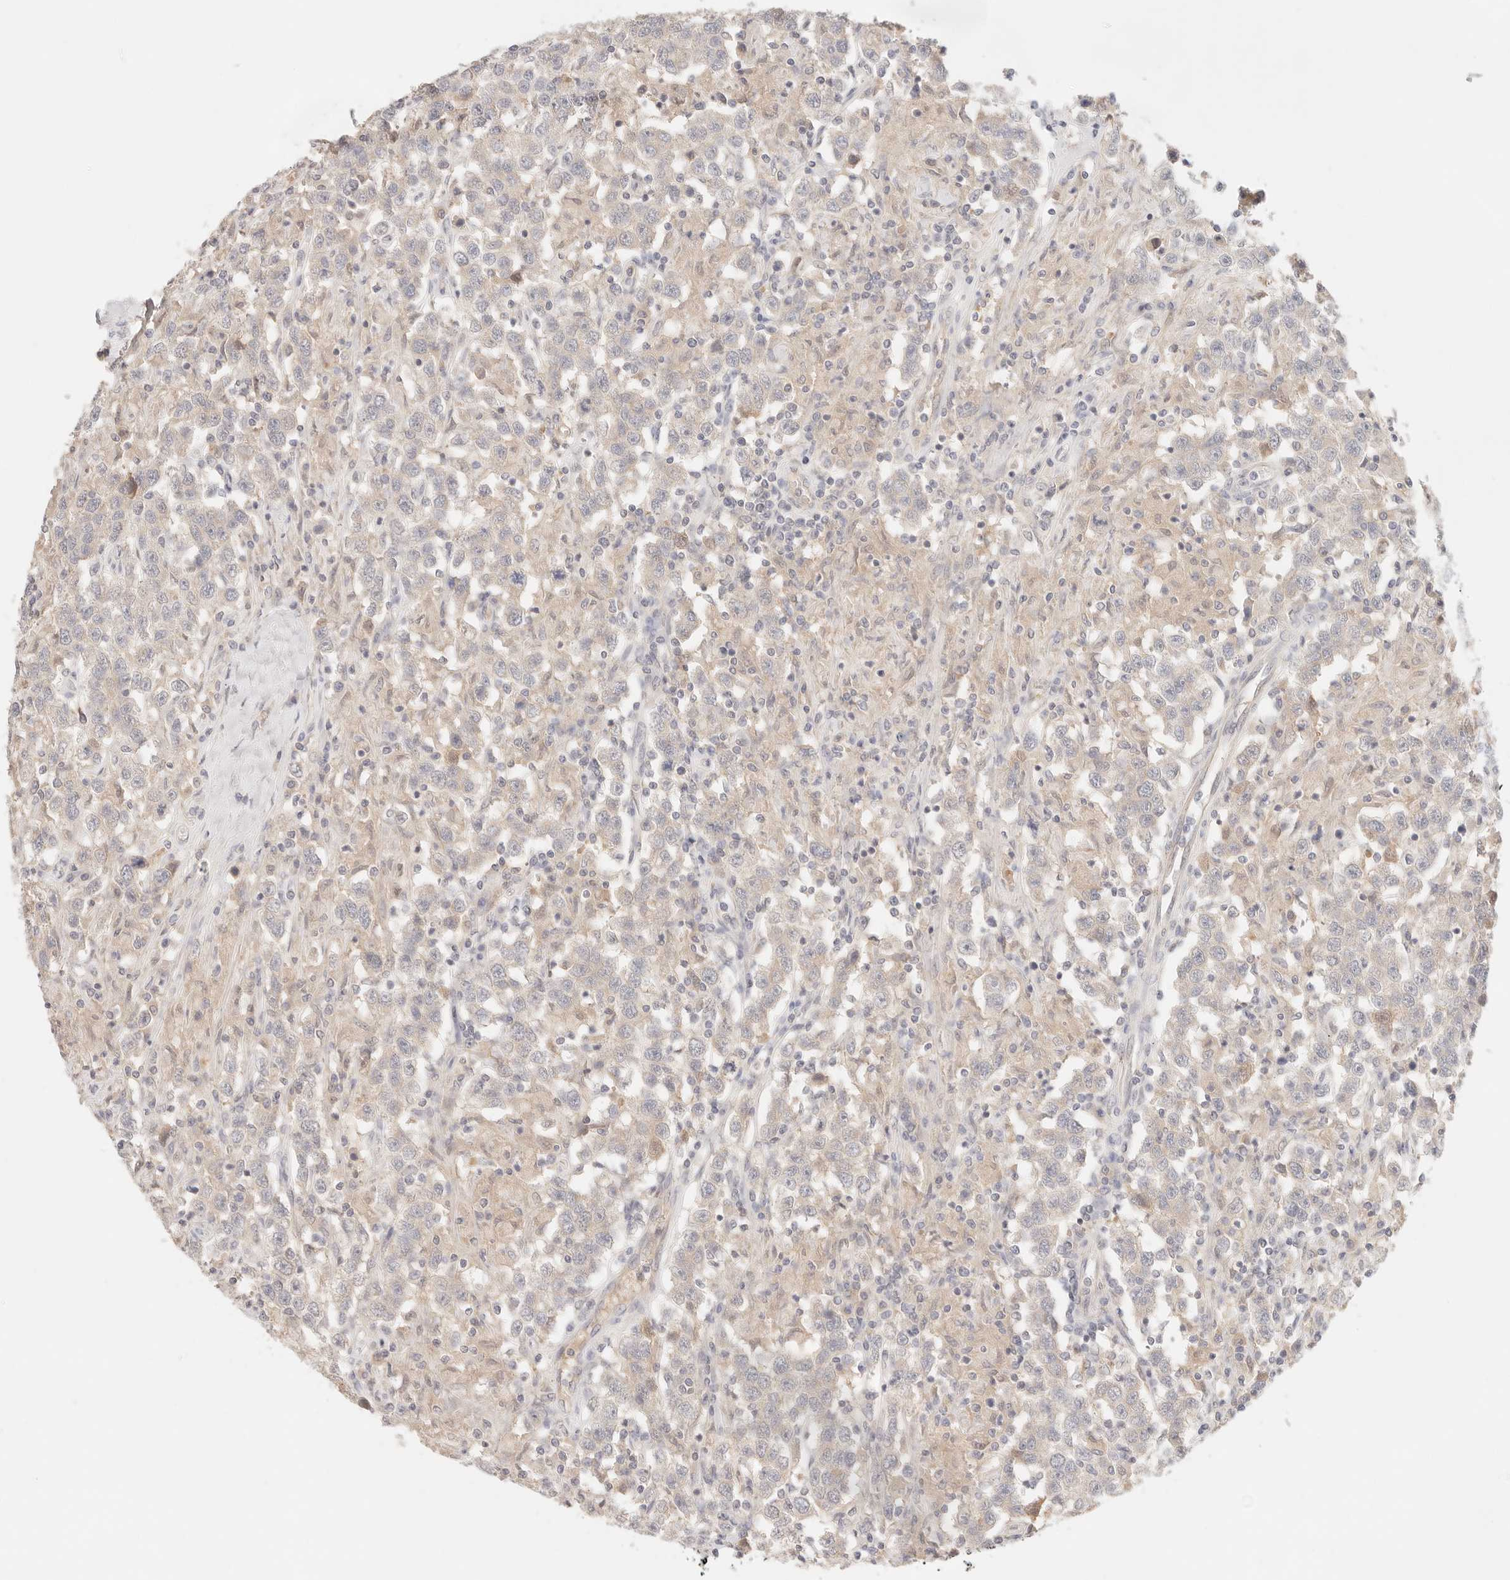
{"staining": {"intensity": "weak", "quantity": "25%-75%", "location": "cytoplasmic/membranous"}, "tissue": "testis cancer", "cell_type": "Tumor cells", "image_type": "cancer", "snomed": [{"axis": "morphology", "description": "Seminoma, NOS"}, {"axis": "topography", "description": "Testis"}], "caption": "Seminoma (testis) stained with a protein marker shows weak staining in tumor cells.", "gene": "SPHK1", "patient": {"sex": "male", "age": 41}}